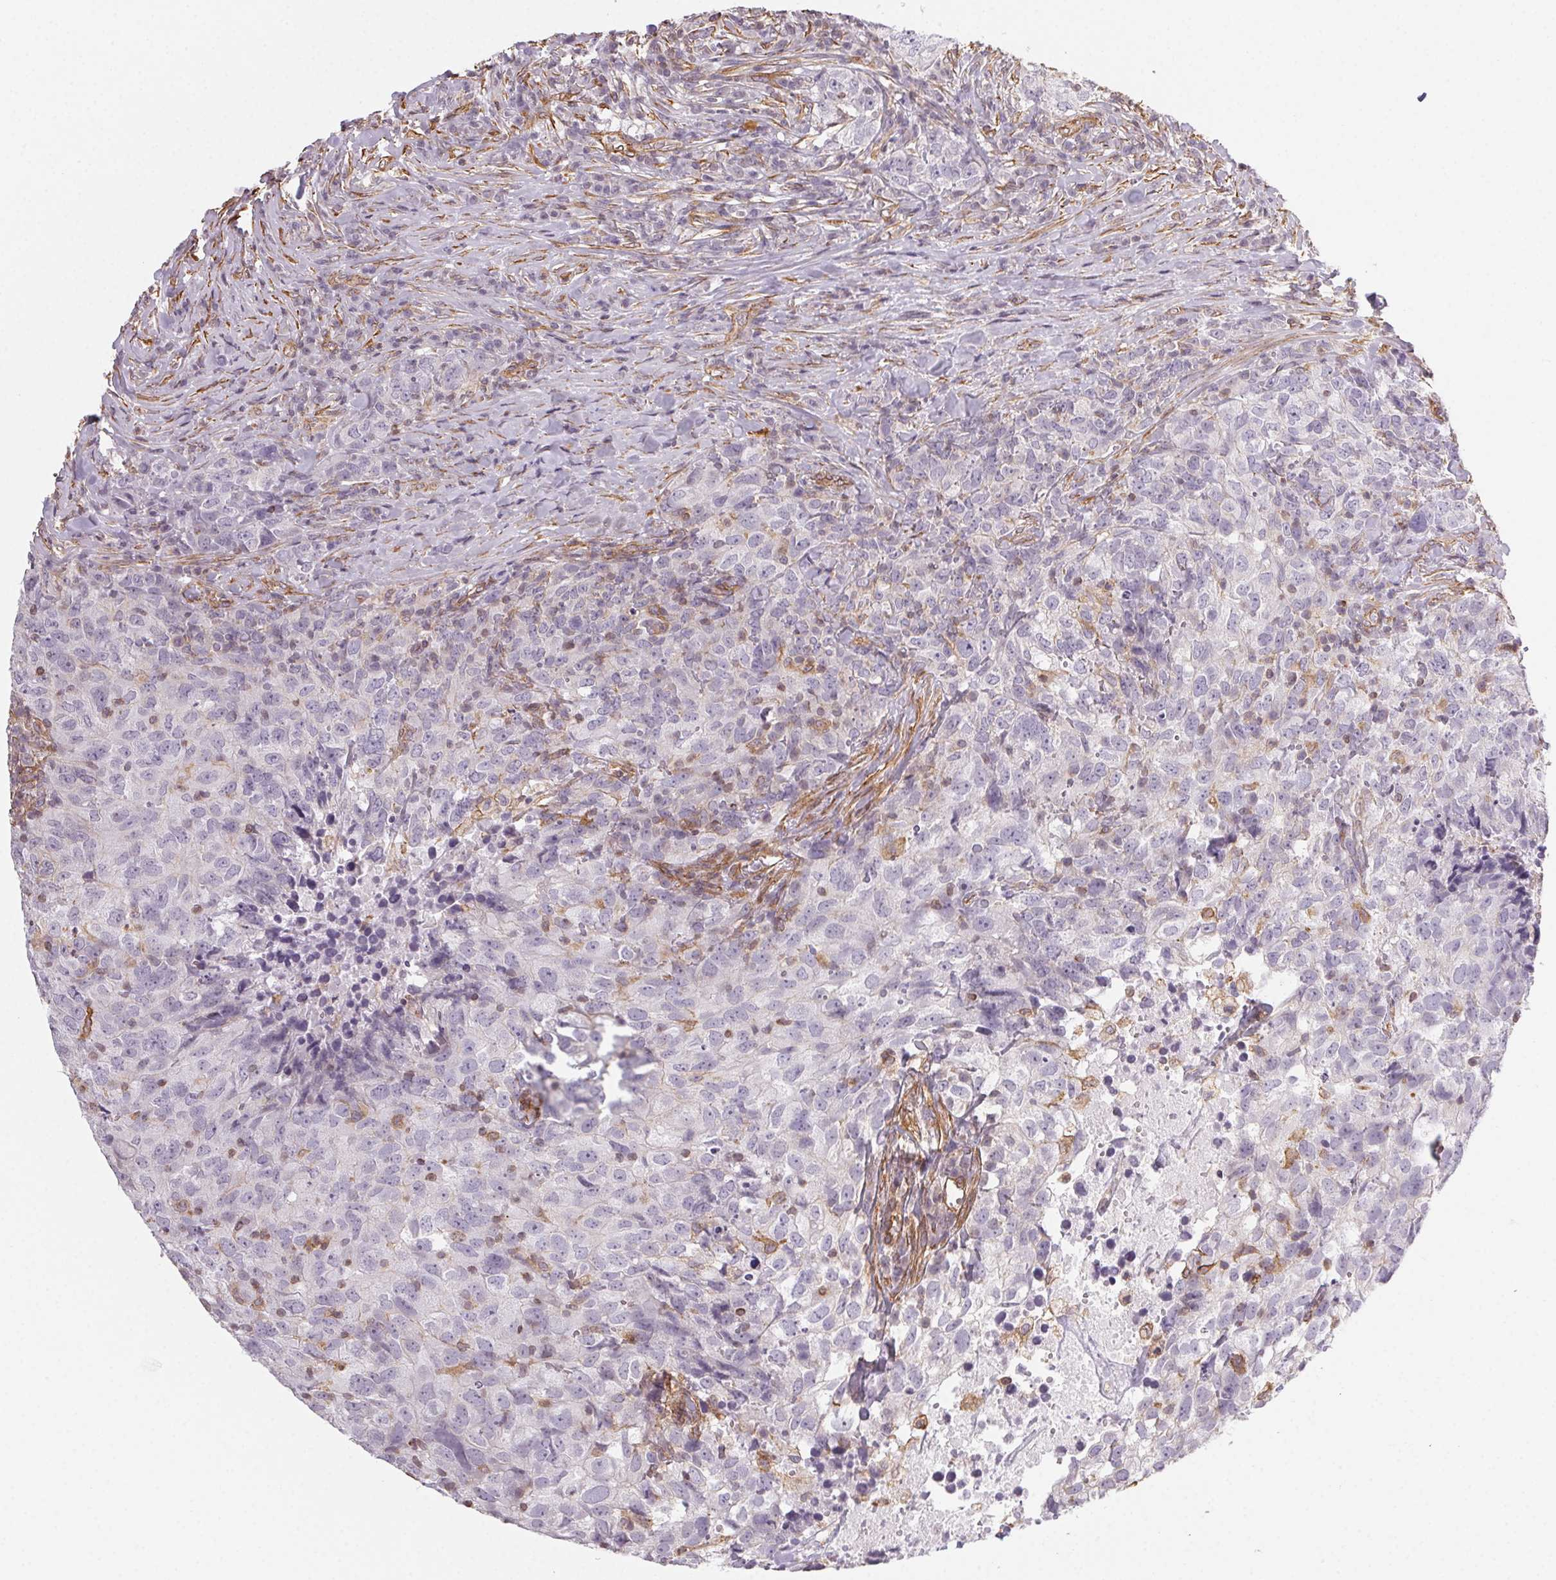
{"staining": {"intensity": "negative", "quantity": "none", "location": "none"}, "tissue": "breast cancer", "cell_type": "Tumor cells", "image_type": "cancer", "snomed": [{"axis": "morphology", "description": "Duct carcinoma"}, {"axis": "topography", "description": "Breast"}], "caption": "The immunohistochemistry (IHC) image has no significant expression in tumor cells of breast cancer (infiltrating ductal carcinoma) tissue.", "gene": "PLA2G4F", "patient": {"sex": "female", "age": 30}}